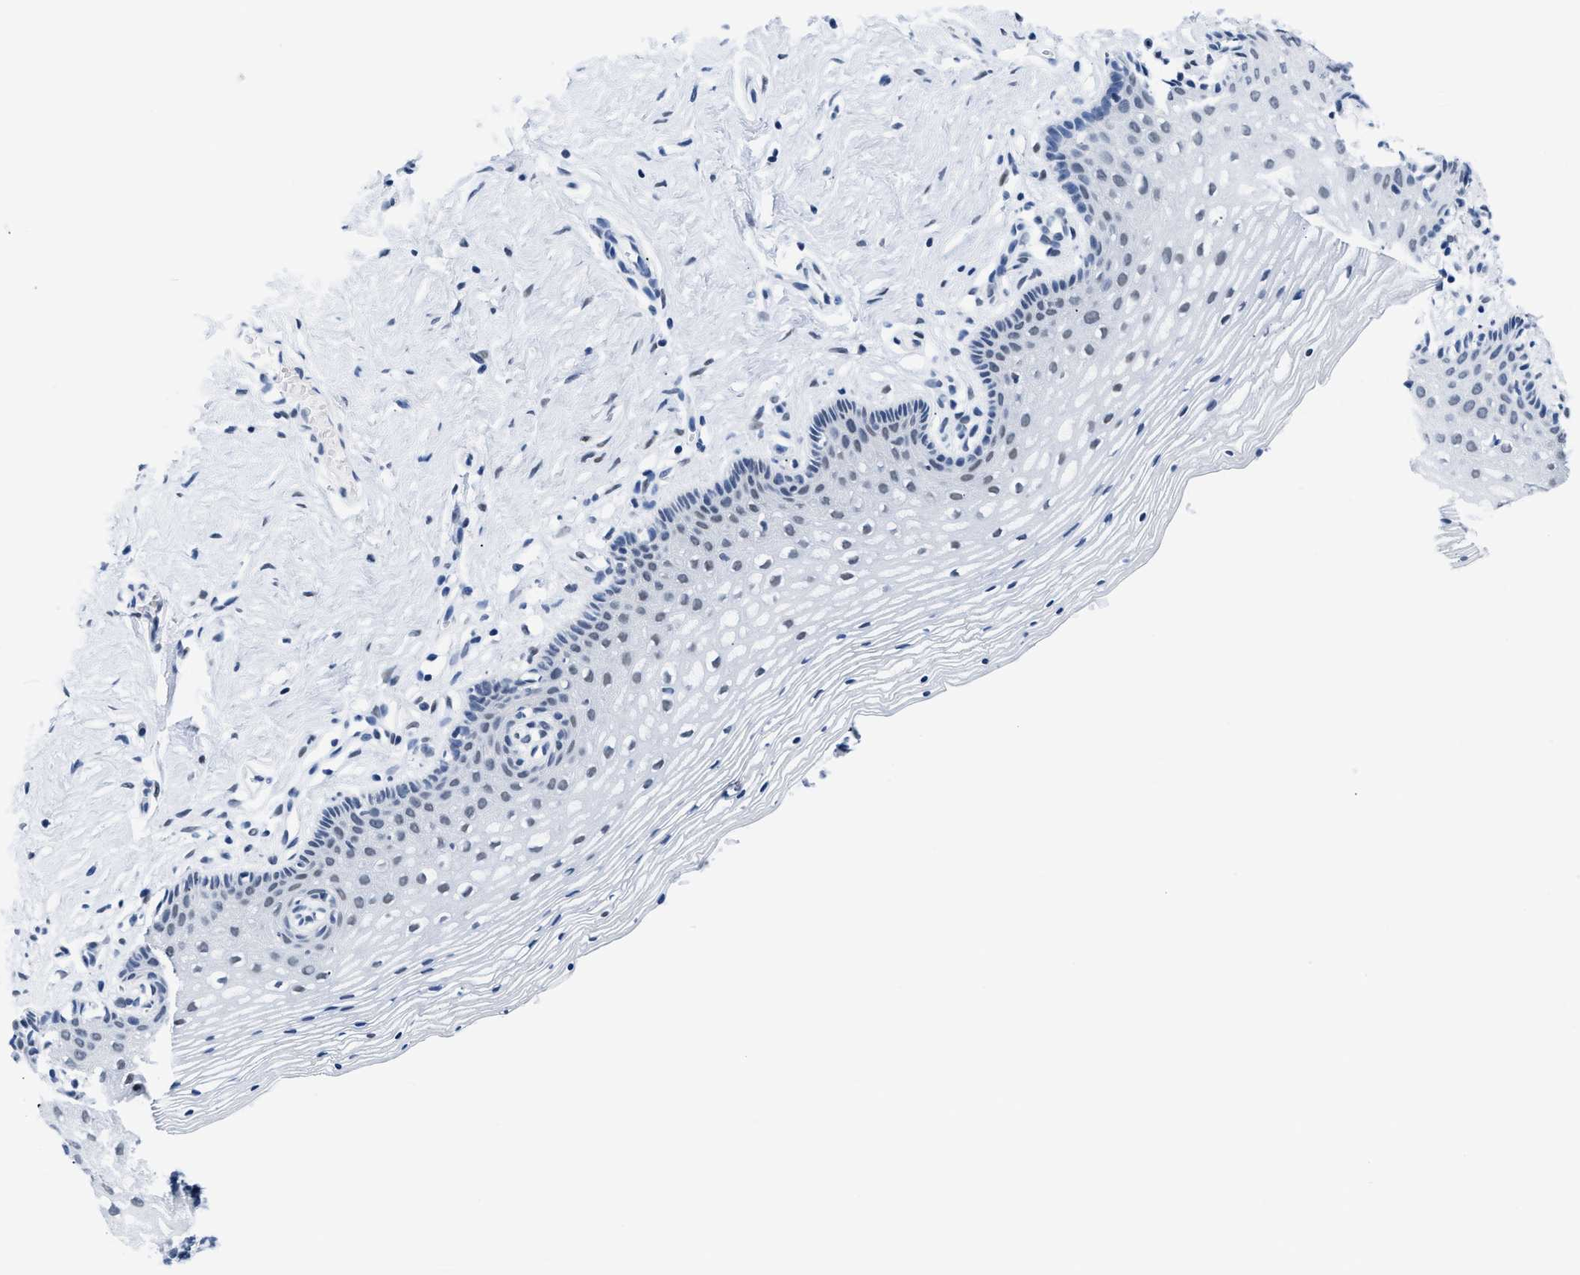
{"staining": {"intensity": "weak", "quantity": "<25%", "location": "nuclear"}, "tissue": "vagina", "cell_type": "Squamous epithelial cells", "image_type": "normal", "snomed": [{"axis": "morphology", "description": "Normal tissue, NOS"}, {"axis": "topography", "description": "Vagina"}], "caption": "IHC histopathology image of benign vagina: human vagina stained with DAB reveals no significant protein positivity in squamous epithelial cells.", "gene": "CTBP1", "patient": {"sex": "female", "age": 32}}